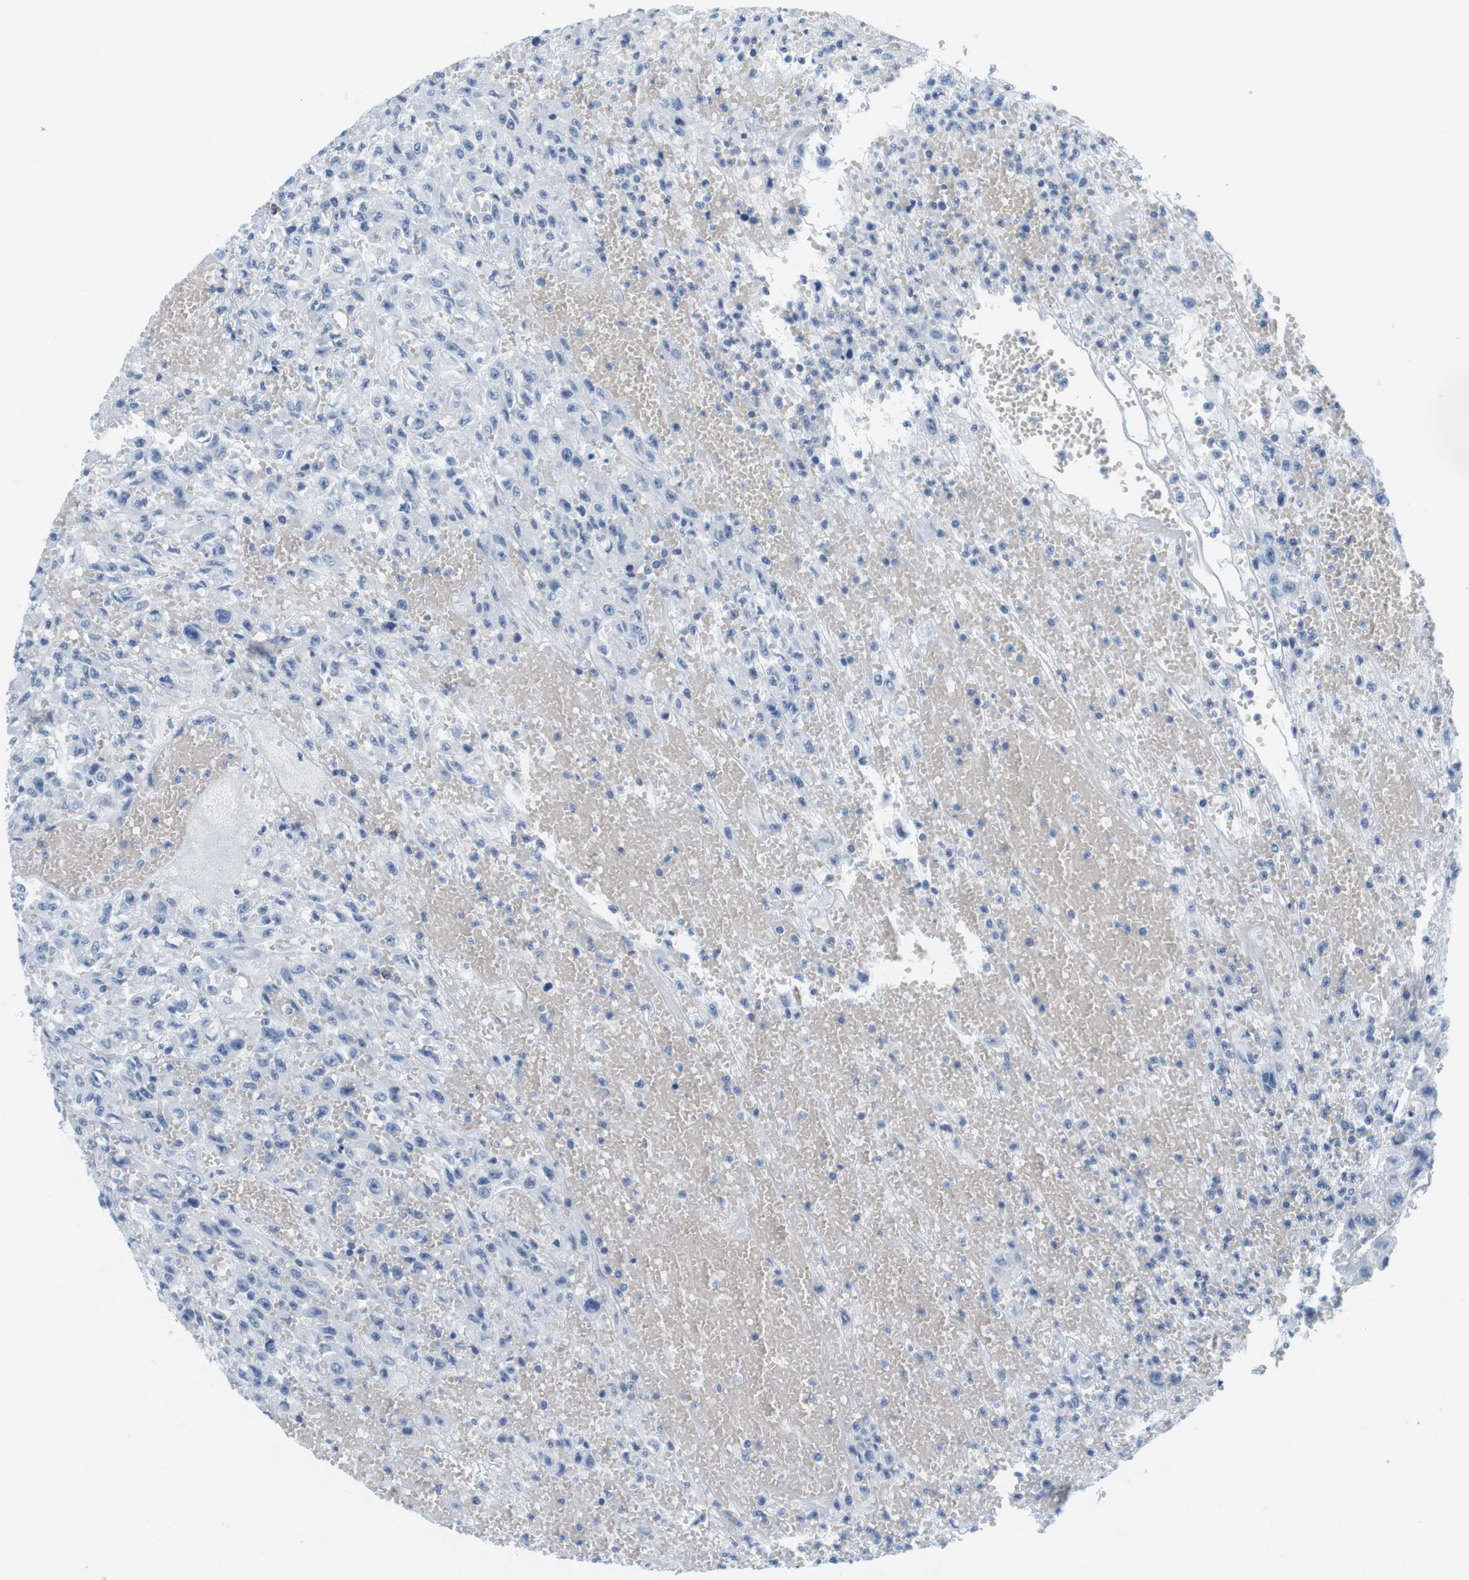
{"staining": {"intensity": "negative", "quantity": "none", "location": "none"}, "tissue": "urothelial cancer", "cell_type": "Tumor cells", "image_type": "cancer", "snomed": [{"axis": "morphology", "description": "Urothelial carcinoma, High grade"}, {"axis": "topography", "description": "Urinary bladder"}], "caption": "DAB immunohistochemical staining of human urothelial cancer reveals no significant staining in tumor cells.", "gene": "CYP2C9", "patient": {"sex": "male", "age": 46}}